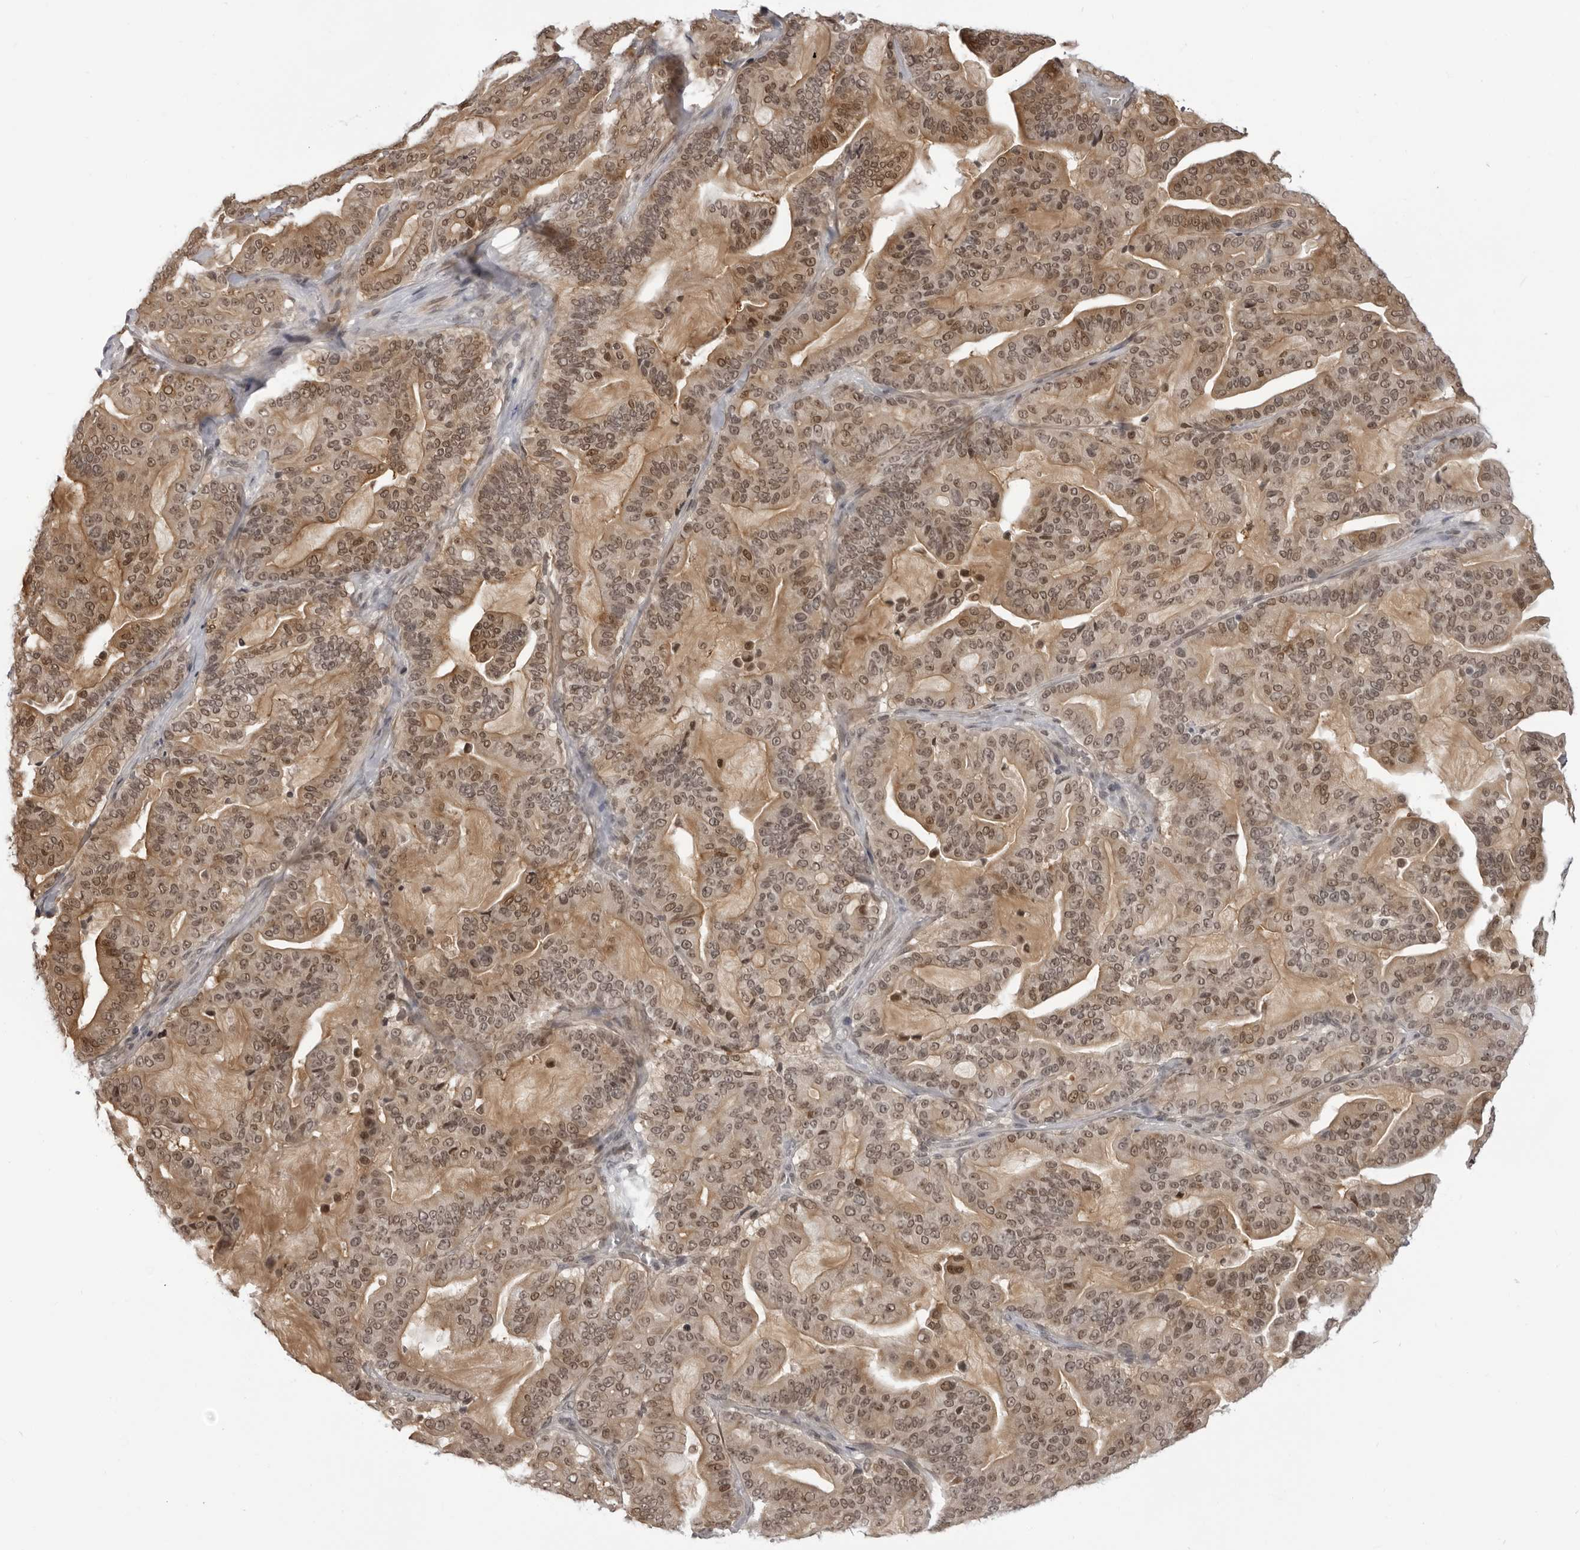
{"staining": {"intensity": "moderate", "quantity": ">75%", "location": "cytoplasmic/membranous,nuclear"}, "tissue": "pancreatic cancer", "cell_type": "Tumor cells", "image_type": "cancer", "snomed": [{"axis": "morphology", "description": "Adenocarcinoma, NOS"}, {"axis": "topography", "description": "Pancreas"}], "caption": "The photomicrograph shows immunohistochemical staining of pancreatic adenocarcinoma. There is moderate cytoplasmic/membranous and nuclear expression is appreciated in approximately >75% of tumor cells. (DAB IHC, brown staining for protein, blue staining for nuclei).", "gene": "SRGAP2", "patient": {"sex": "male", "age": 63}}